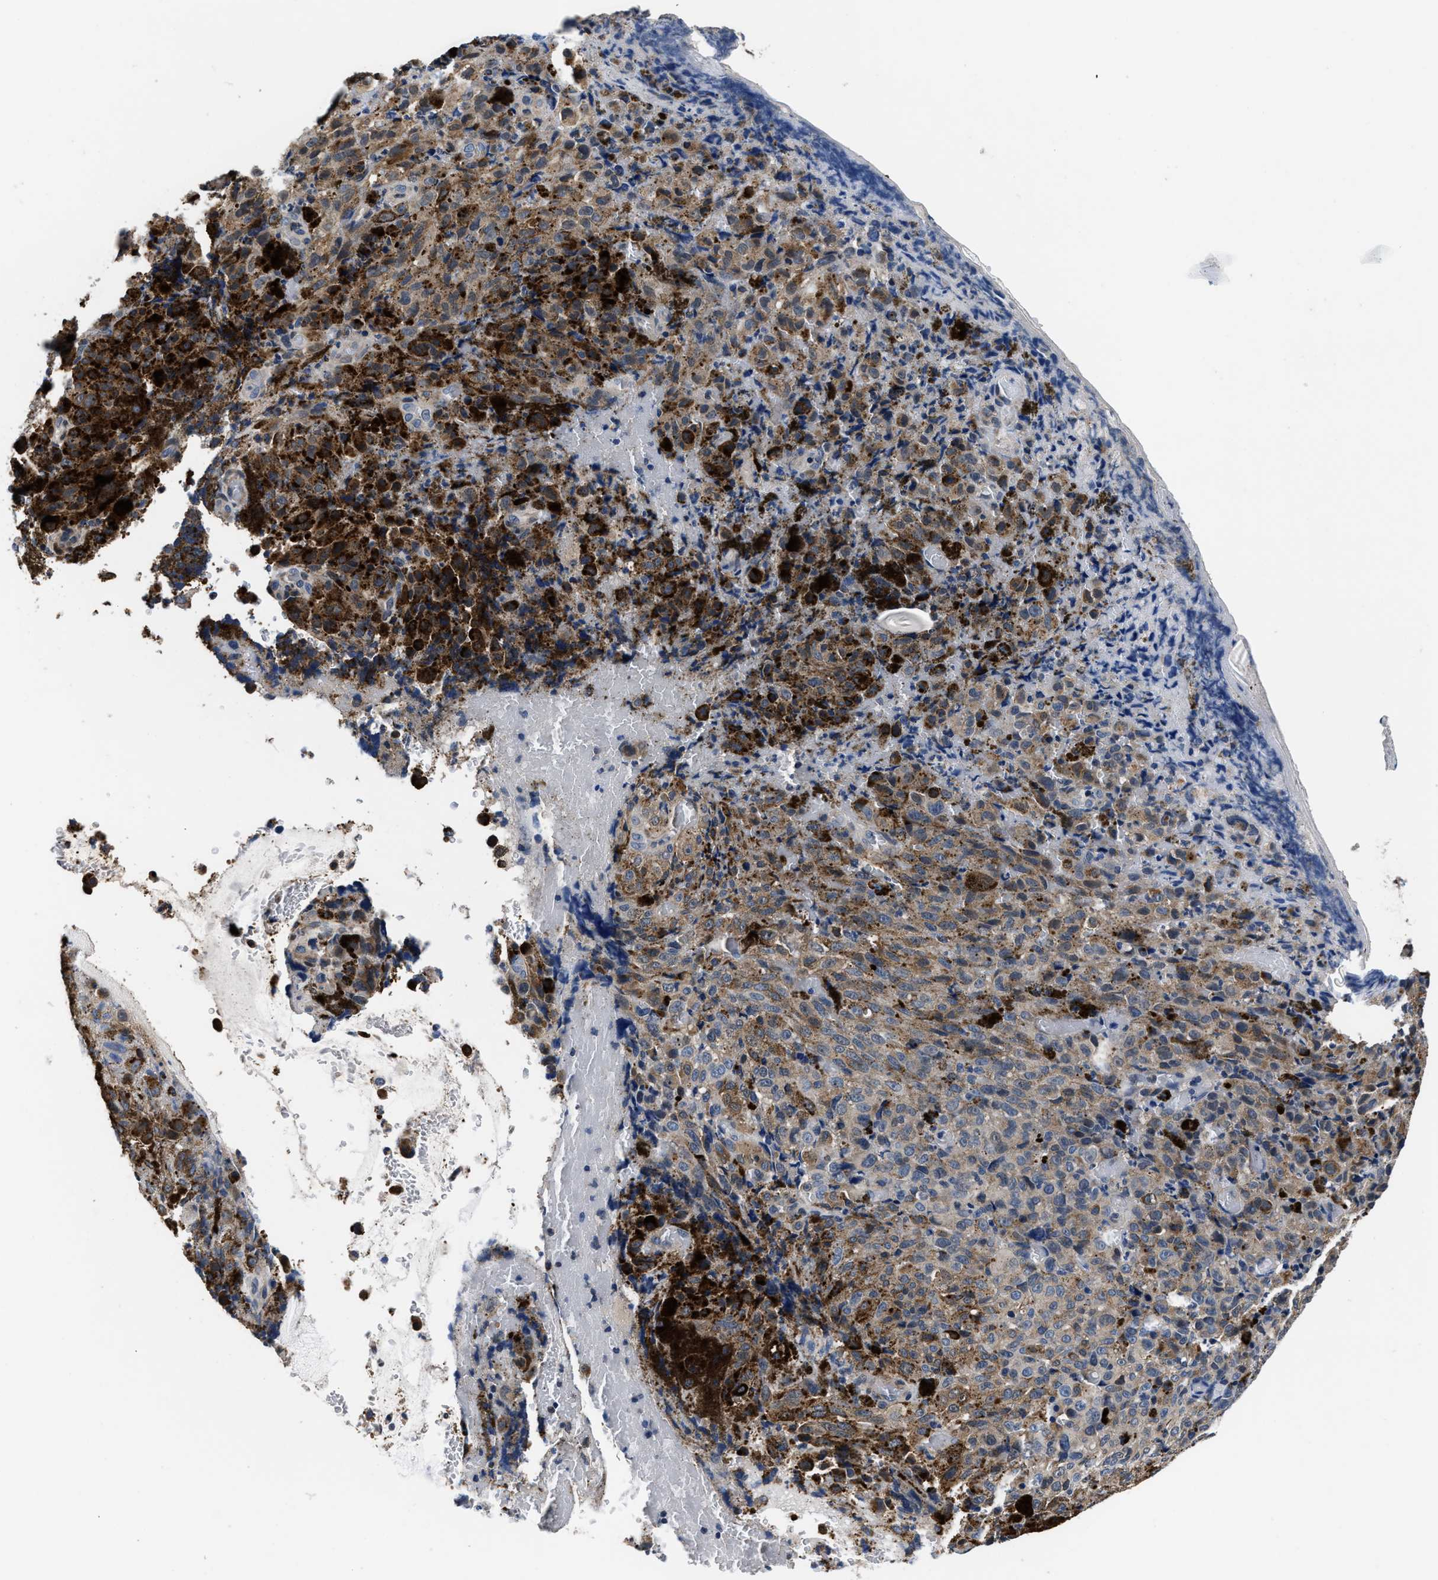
{"staining": {"intensity": "weak", "quantity": ">75%", "location": "cytoplasmic/membranous"}, "tissue": "melanoma", "cell_type": "Tumor cells", "image_type": "cancer", "snomed": [{"axis": "morphology", "description": "Malignant melanoma, NOS"}, {"axis": "topography", "description": "Rectum"}], "caption": "DAB immunohistochemical staining of melanoma displays weak cytoplasmic/membranous protein expression in about >75% of tumor cells.", "gene": "ANKIB1", "patient": {"sex": "female", "age": 81}}